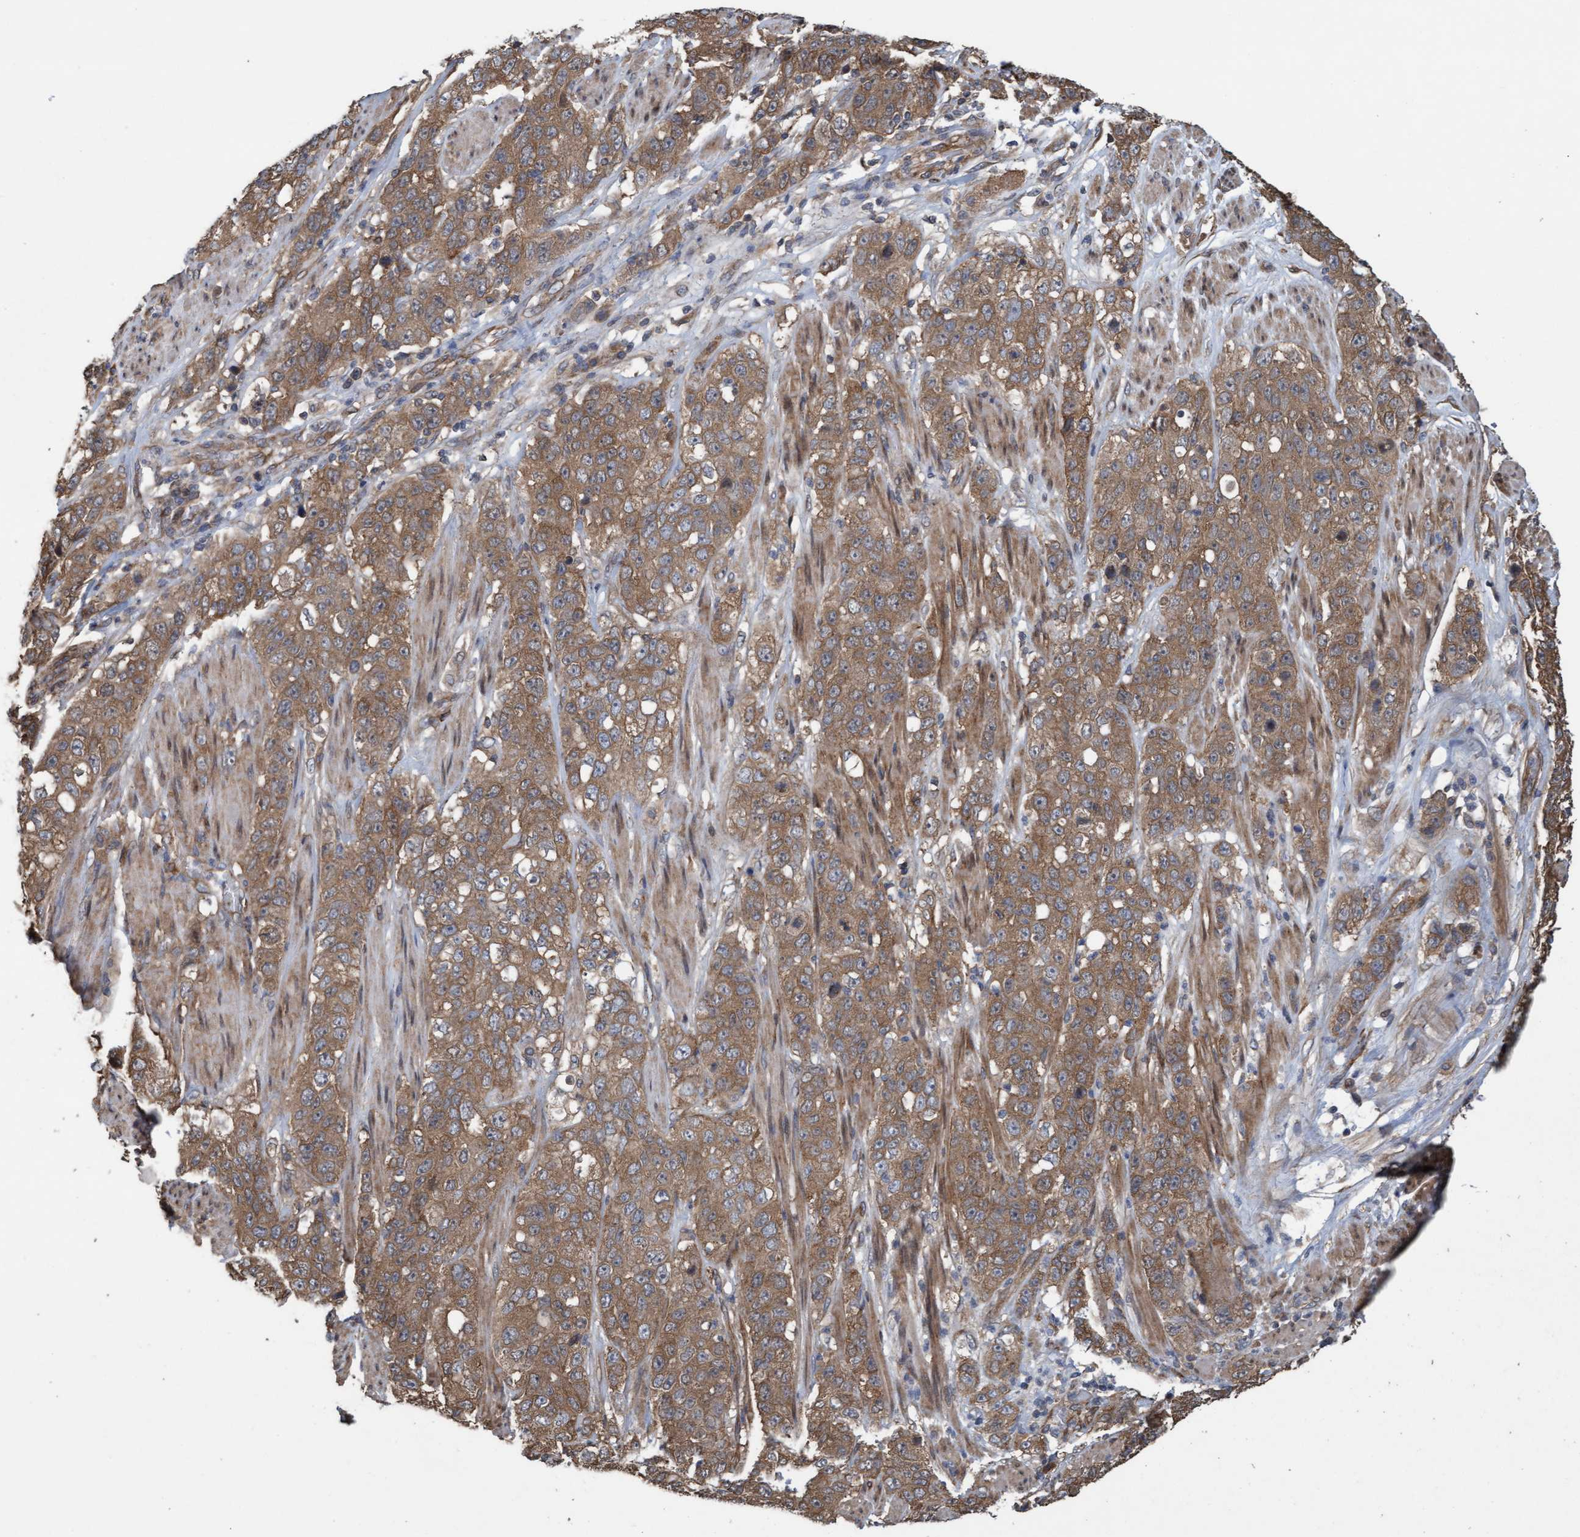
{"staining": {"intensity": "moderate", "quantity": ">75%", "location": "cytoplasmic/membranous"}, "tissue": "stomach cancer", "cell_type": "Tumor cells", "image_type": "cancer", "snomed": [{"axis": "morphology", "description": "Adenocarcinoma, NOS"}, {"axis": "topography", "description": "Stomach"}], "caption": "Moderate cytoplasmic/membranous positivity is present in about >75% of tumor cells in stomach adenocarcinoma.", "gene": "CDC42EP4", "patient": {"sex": "male", "age": 48}}